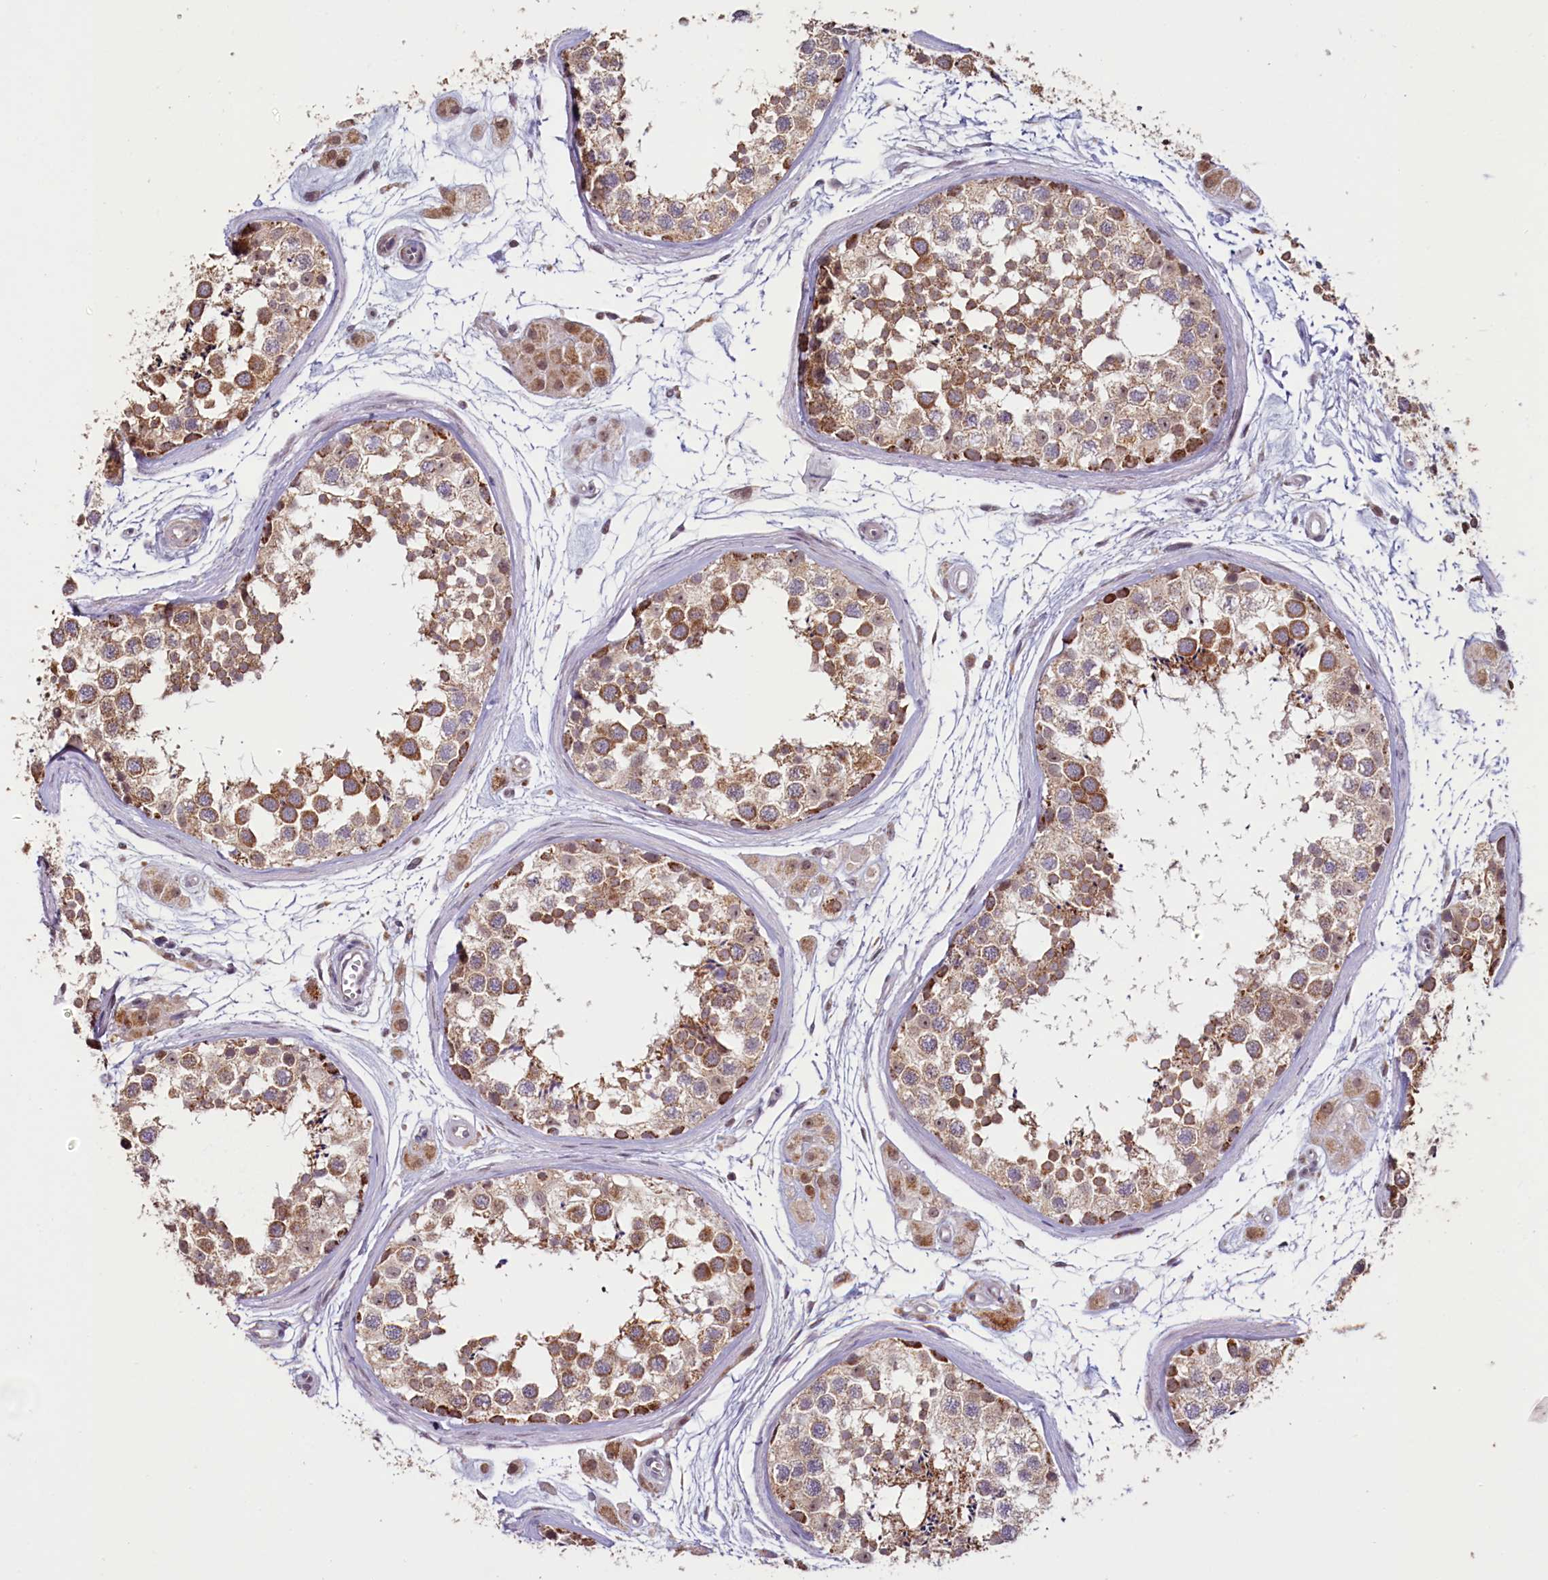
{"staining": {"intensity": "moderate", "quantity": ">75%", "location": "cytoplasmic/membranous"}, "tissue": "testis", "cell_type": "Cells in seminiferous ducts", "image_type": "normal", "snomed": [{"axis": "morphology", "description": "Normal tissue, NOS"}, {"axis": "topography", "description": "Testis"}], "caption": "Immunohistochemistry (IHC) staining of benign testis, which reveals medium levels of moderate cytoplasmic/membranous expression in approximately >75% of cells in seminiferous ducts indicating moderate cytoplasmic/membranous protein positivity. The staining was performed using DAB (brown) for protein detection and nuclei were counterstained in hematoxylin (blue).", "gene": "PDE6D", "patient": {"sex": "male", "age": 56}}